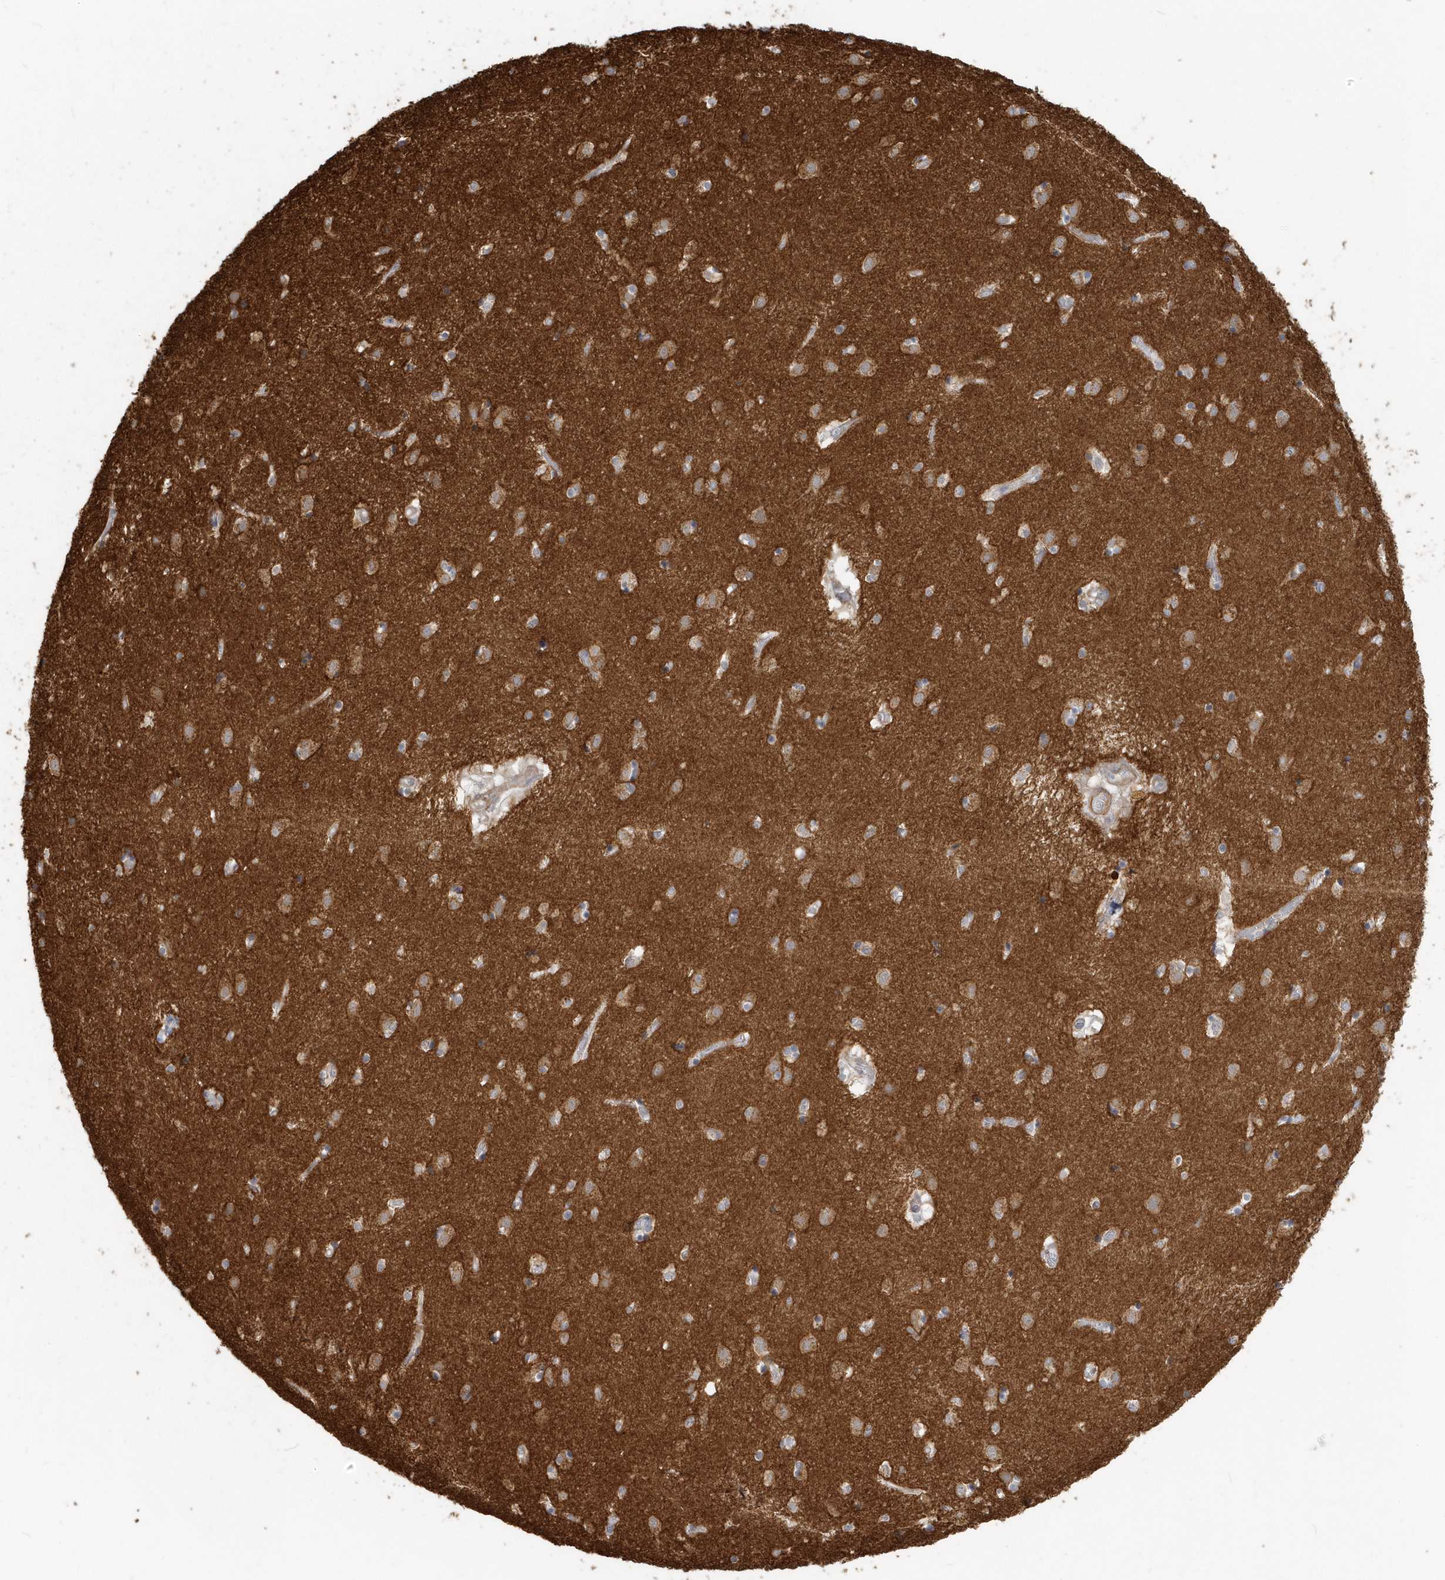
{"staining": {"intensity": "negative", "quantity": "none", "location": "none"}, "tissue": "caudate", "cell_type": "Glial cells", "image_type": "normal", "snomed": [{"axis": "morphology", "description": "Normal tissue, NOS"}, {"axis": "topography", "description": "Lateral ventricle wall"}], "caption": "Glial cells show no significant staining in unremarkable caudate. (DAB (3,3'-diaminobenzidine) immunohistochemistry visualized using brightfield microscopy, high magnification).", "gene": "NAPB", "patient": {"sex": "male", "age": 70}}